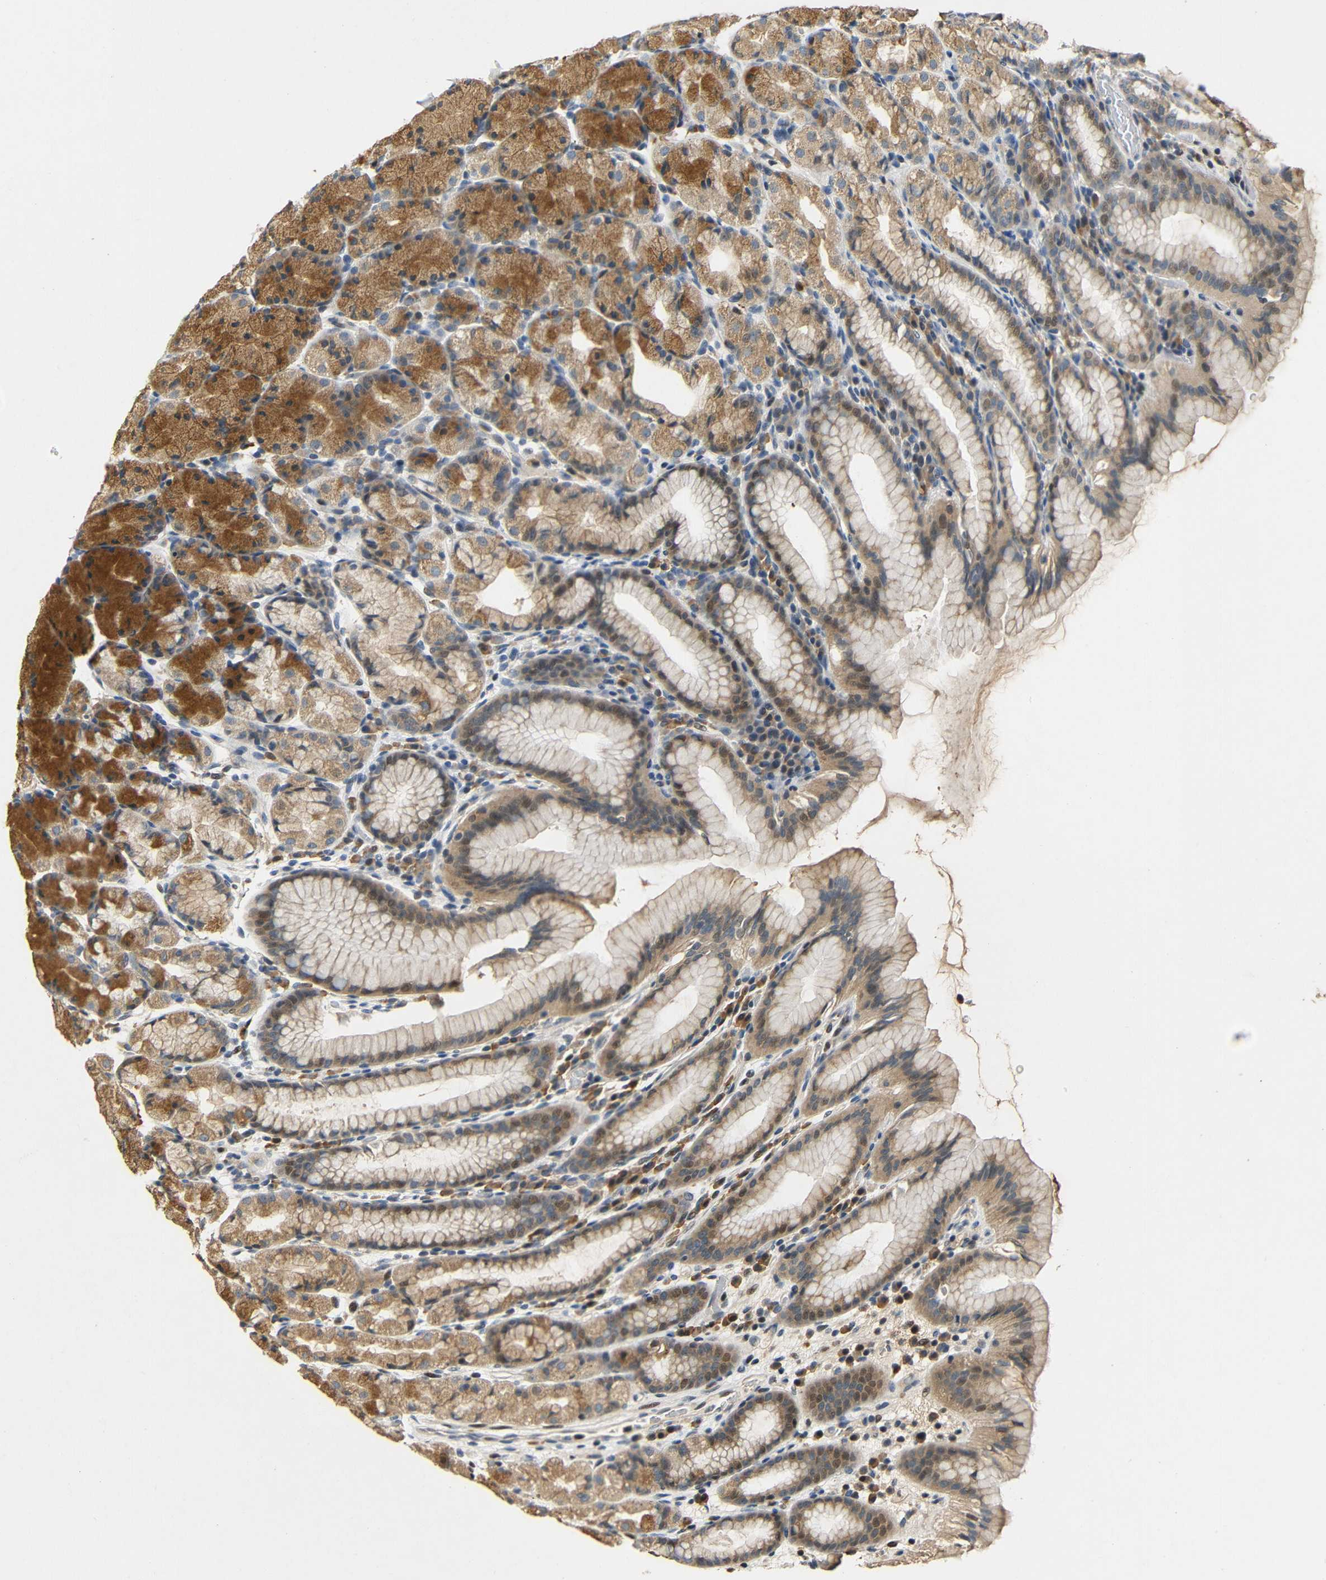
{"staining": {"intensity": "strong", "quantity": ">75%", "location": "cytoplasmic/membranous,nuclear"}, "tissue": "stomach", "cell_type": "Glandular cells", "image_type": "normal", "snomed": [{"axis": "morphology", "description": "Normal tissue, NOS"}, {"axis": "topography", "description": "Stomach, upper"}], "caption": "Immunohistochemical staining of normal human stomach demonstrates high levels of strong cytoplasmic/membranous,nuclear staining in approximately >75% of glandular cells. (DAB IHC, brown staining for protein, blue staining for nuclei).", "gene": "KAZALD1", "patient": {"sex": "male", "age": 68}}